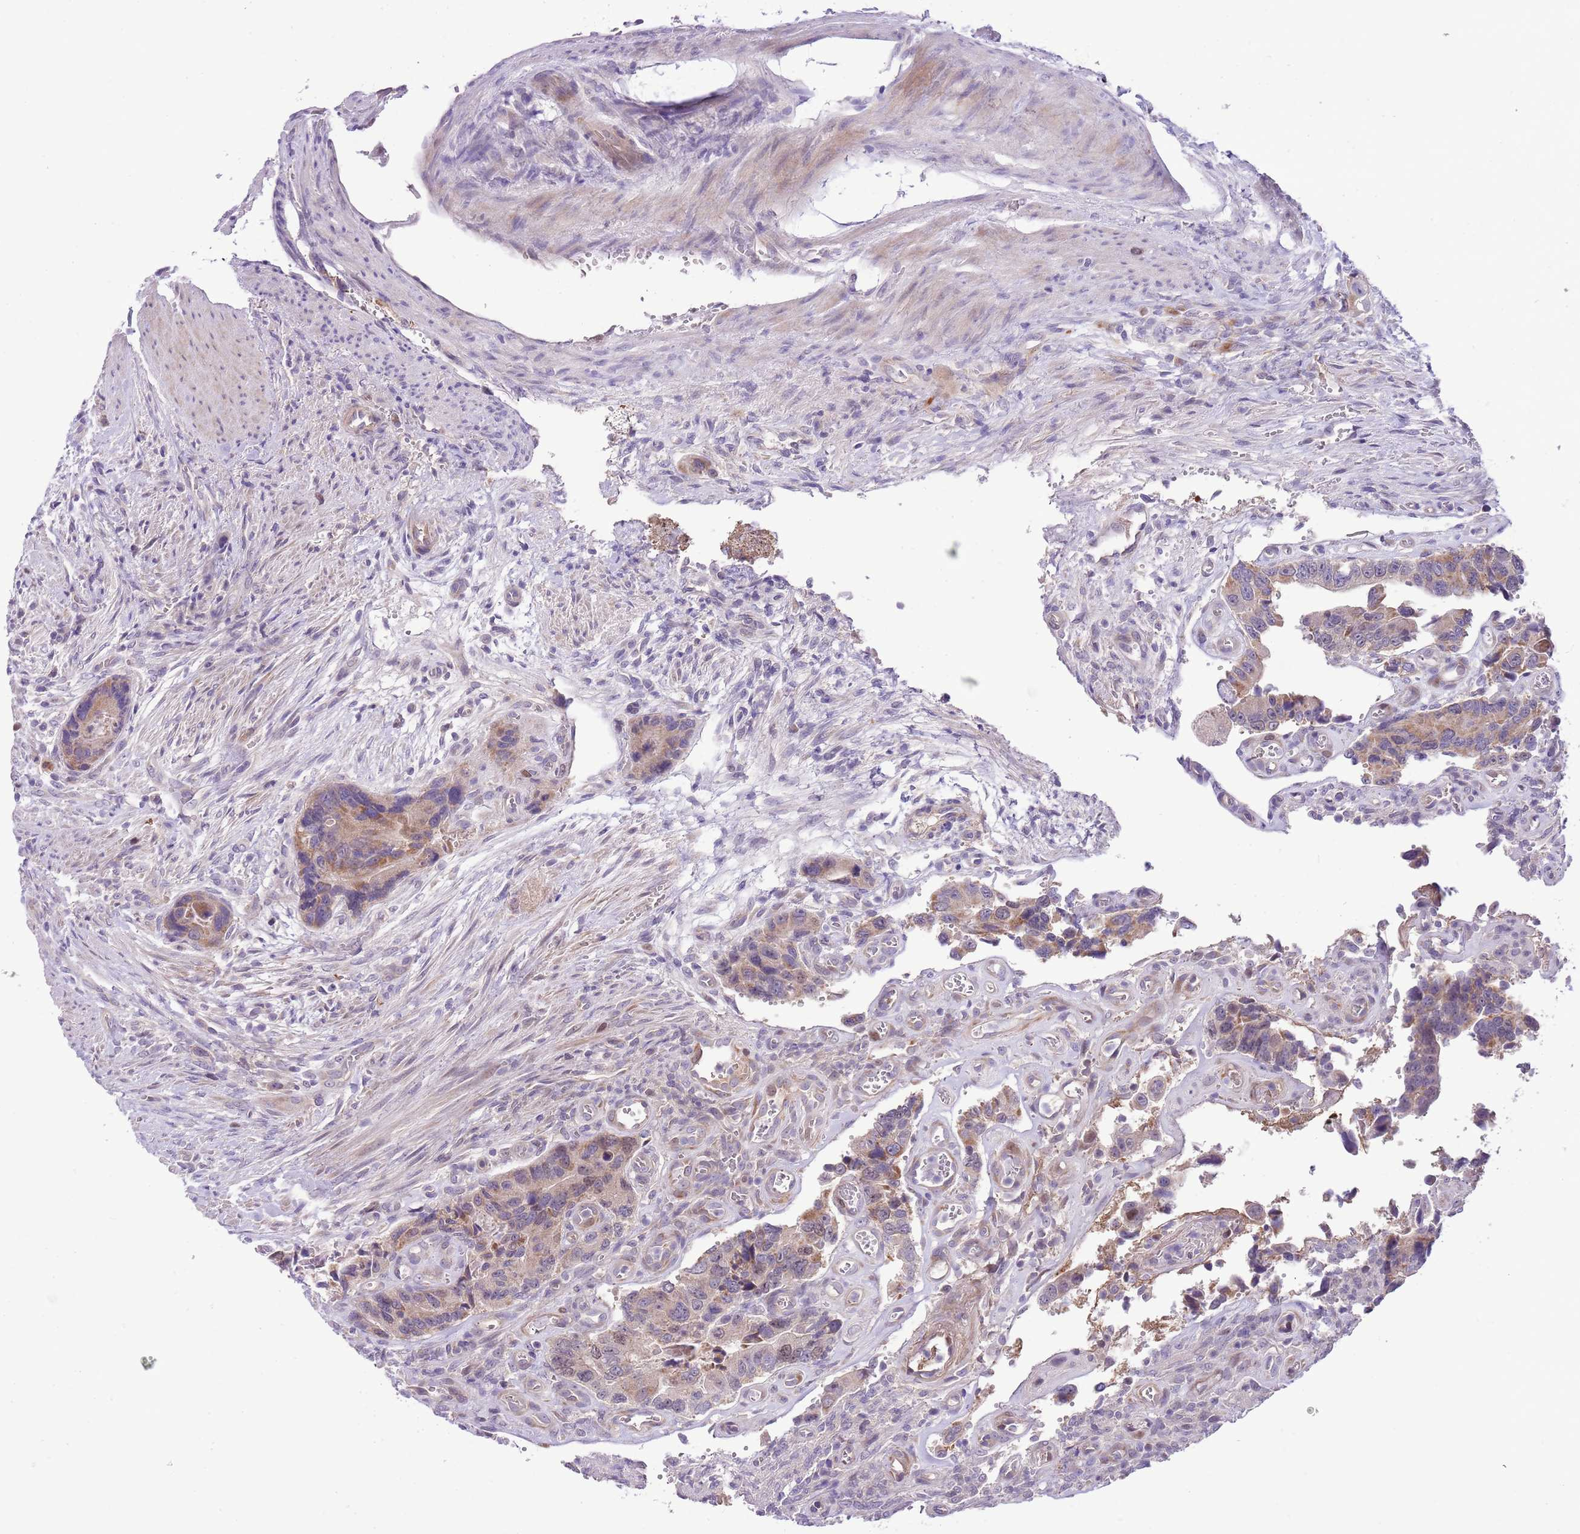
{"staining": {"intensity": "moderate", "quantity": "<25%", "location": "cytoplasmic/membranous"}, "tissue": "colorectal cancer", "cell_type": "Tumor cells", "image_type": "cancer", "snomed": [{"axis": "morphology", "description": "Adenocarcinoma, NOS"}, {"axis": "topography", "description": "Colon"}], "caption": "IHC histopathology image of human colorectal cancer stained for a protein (brown), which demonstrates low levels of moderate cytoplasmic/membranous positivity in approximately <25% of tumor cells.", "gene": "FBRSL1", "patient": {"sex": "male", "age": 84}}